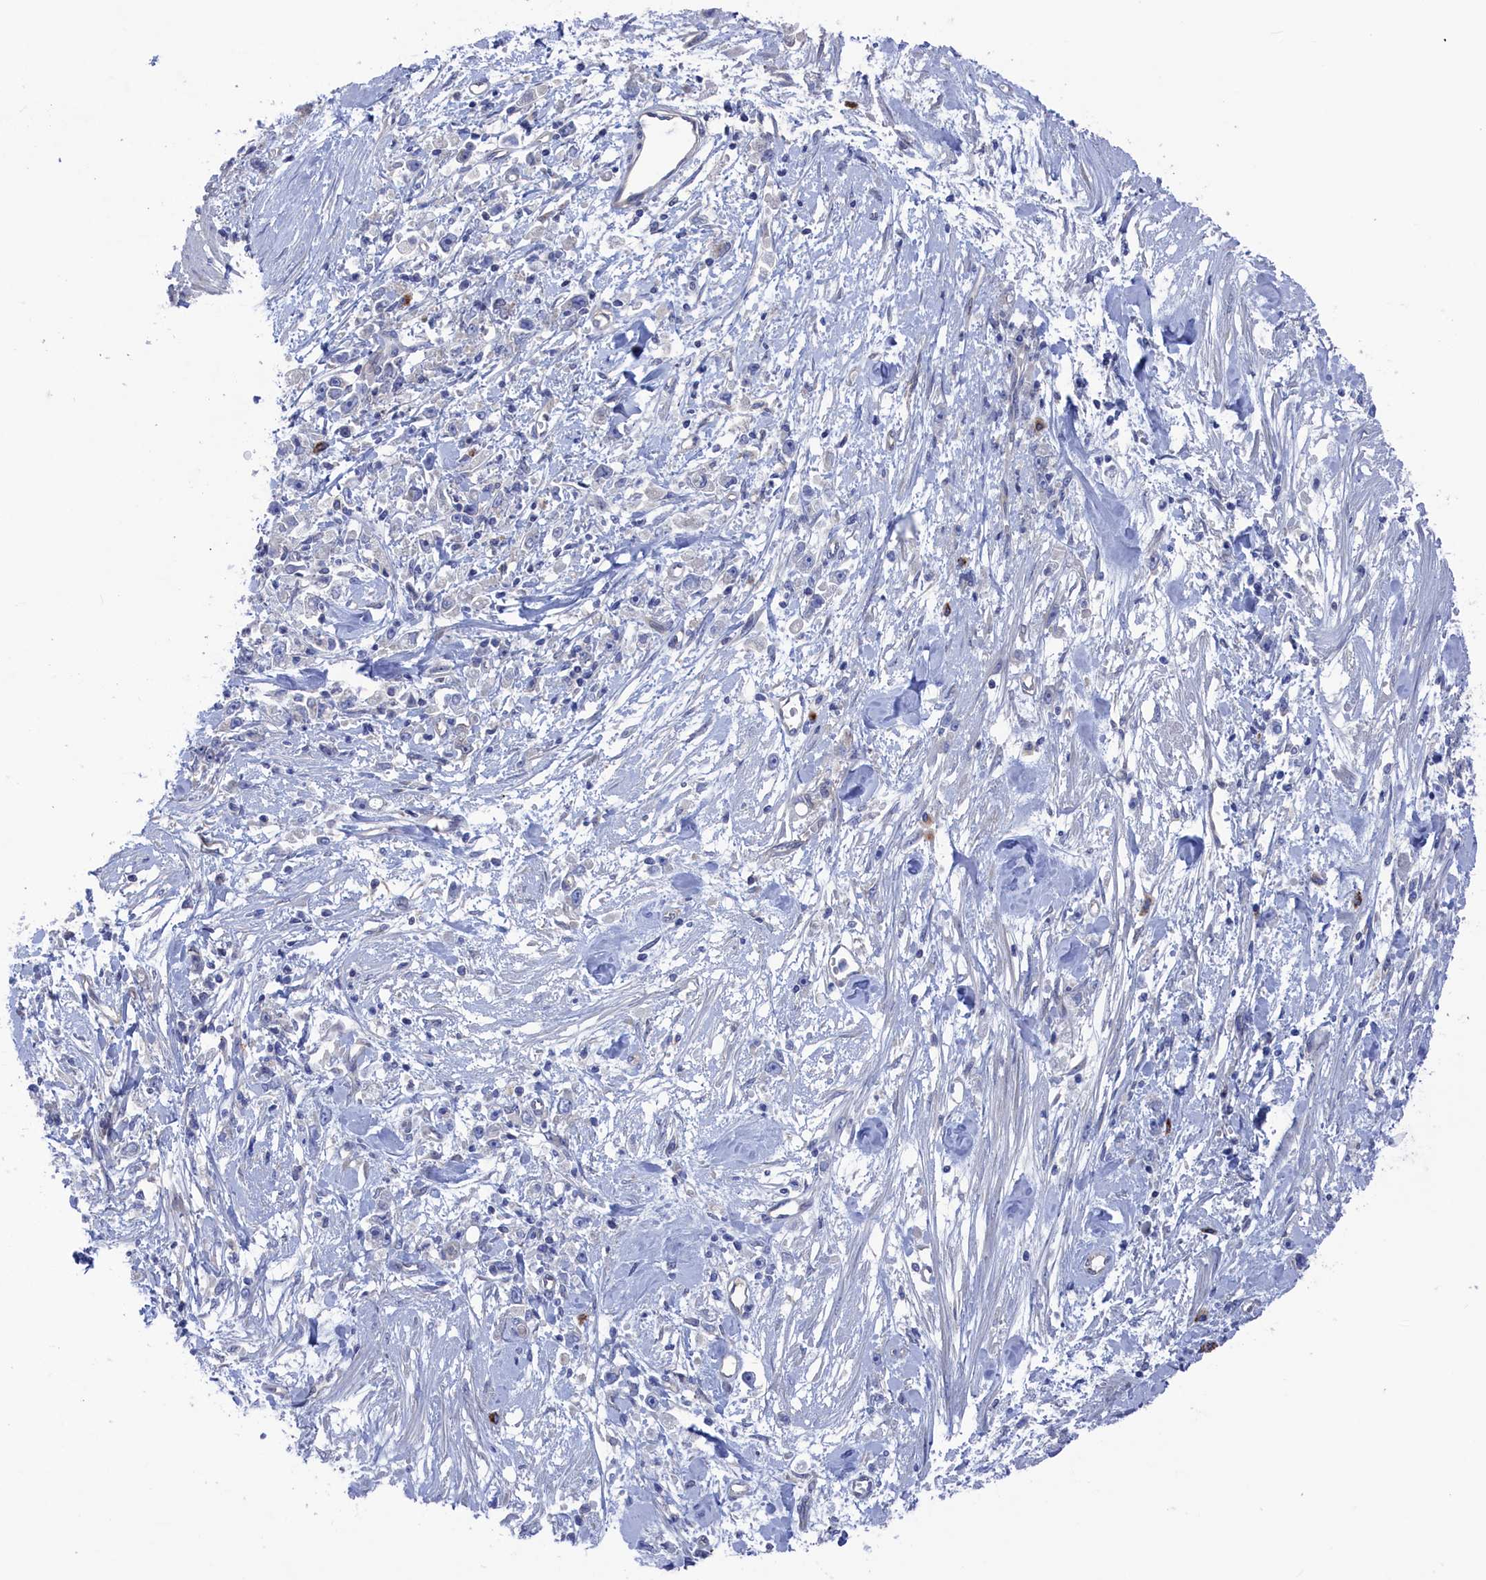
{"staining": {"intensity": "negative", "quantity": "none", "location": "none"}, "tissue": "stomach cancer", "cell_type": "Tumor cells", "image_type": "cancer", "snomed": [{"axis": "morphology", "description": "Adenocarcinoma, NOS"}, {"axis": "topography", "description": "Stomach"}], "caption": "Stomach cancer (adenocarcinoma) was stained to show a protein in brown. There is no significant staining in tumor cells. (DAB (3,3'-diaminobenzidine) immunohistochemistry with hematoxylin counter stain).", "gene": "NUTF2", "patient": {"sex": "female", "age": 59}}